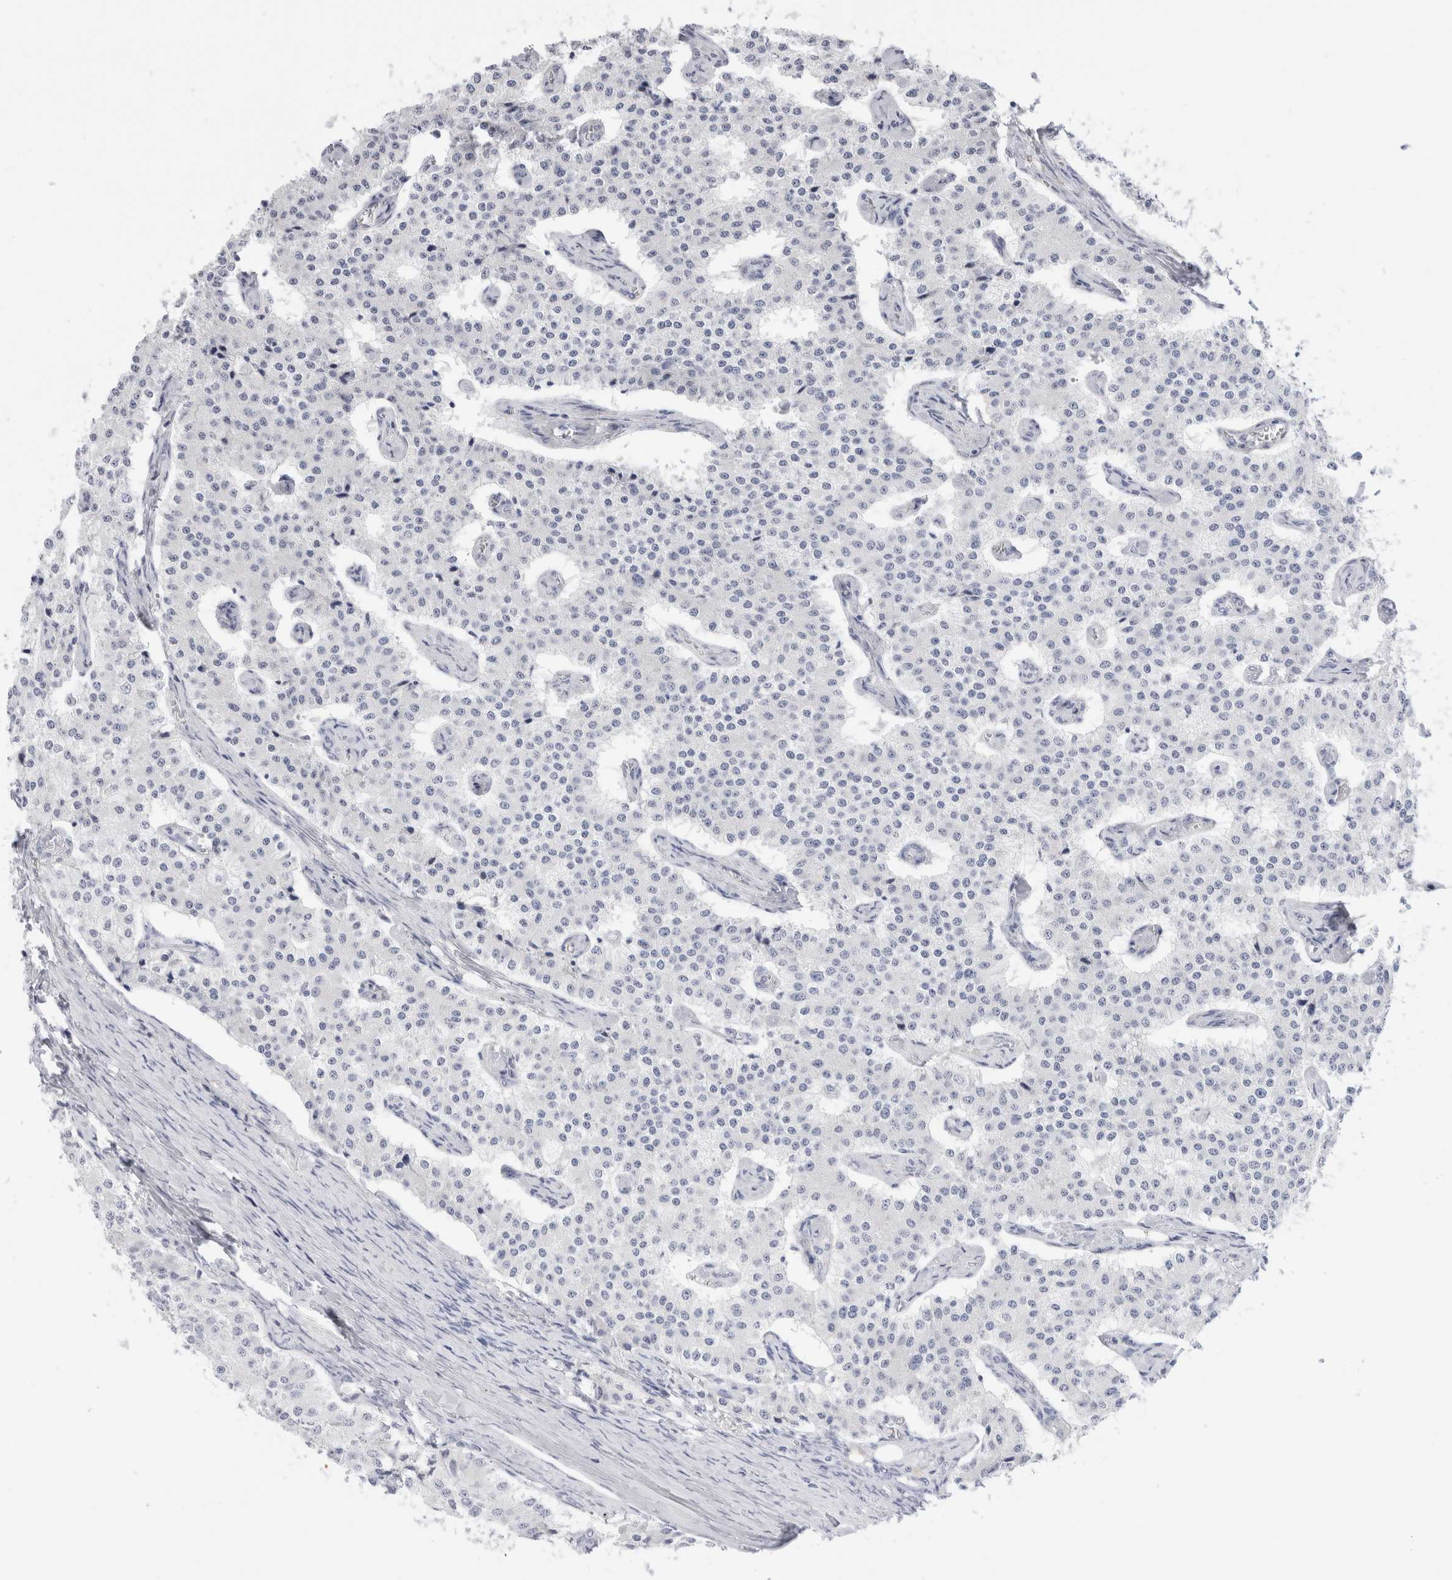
{"staining": {"intensity": "negative", "quantity": "none", "location": "none"}, "tissue": "carcinoid", "cell_type": "Tumor cells", "image_type": "cancer", "snomed": [{"axis": "morphology", "description": "Carcinoid, malignant, NOS"}, {"axis": "topography", "description": "Colon"}], "caption": "Human carcinoid stained for a protein using immunohistochemistry reveals no staining in tumor cells.", "gene": "MUC15", "patient": {"sex": "female", "age": 52}}